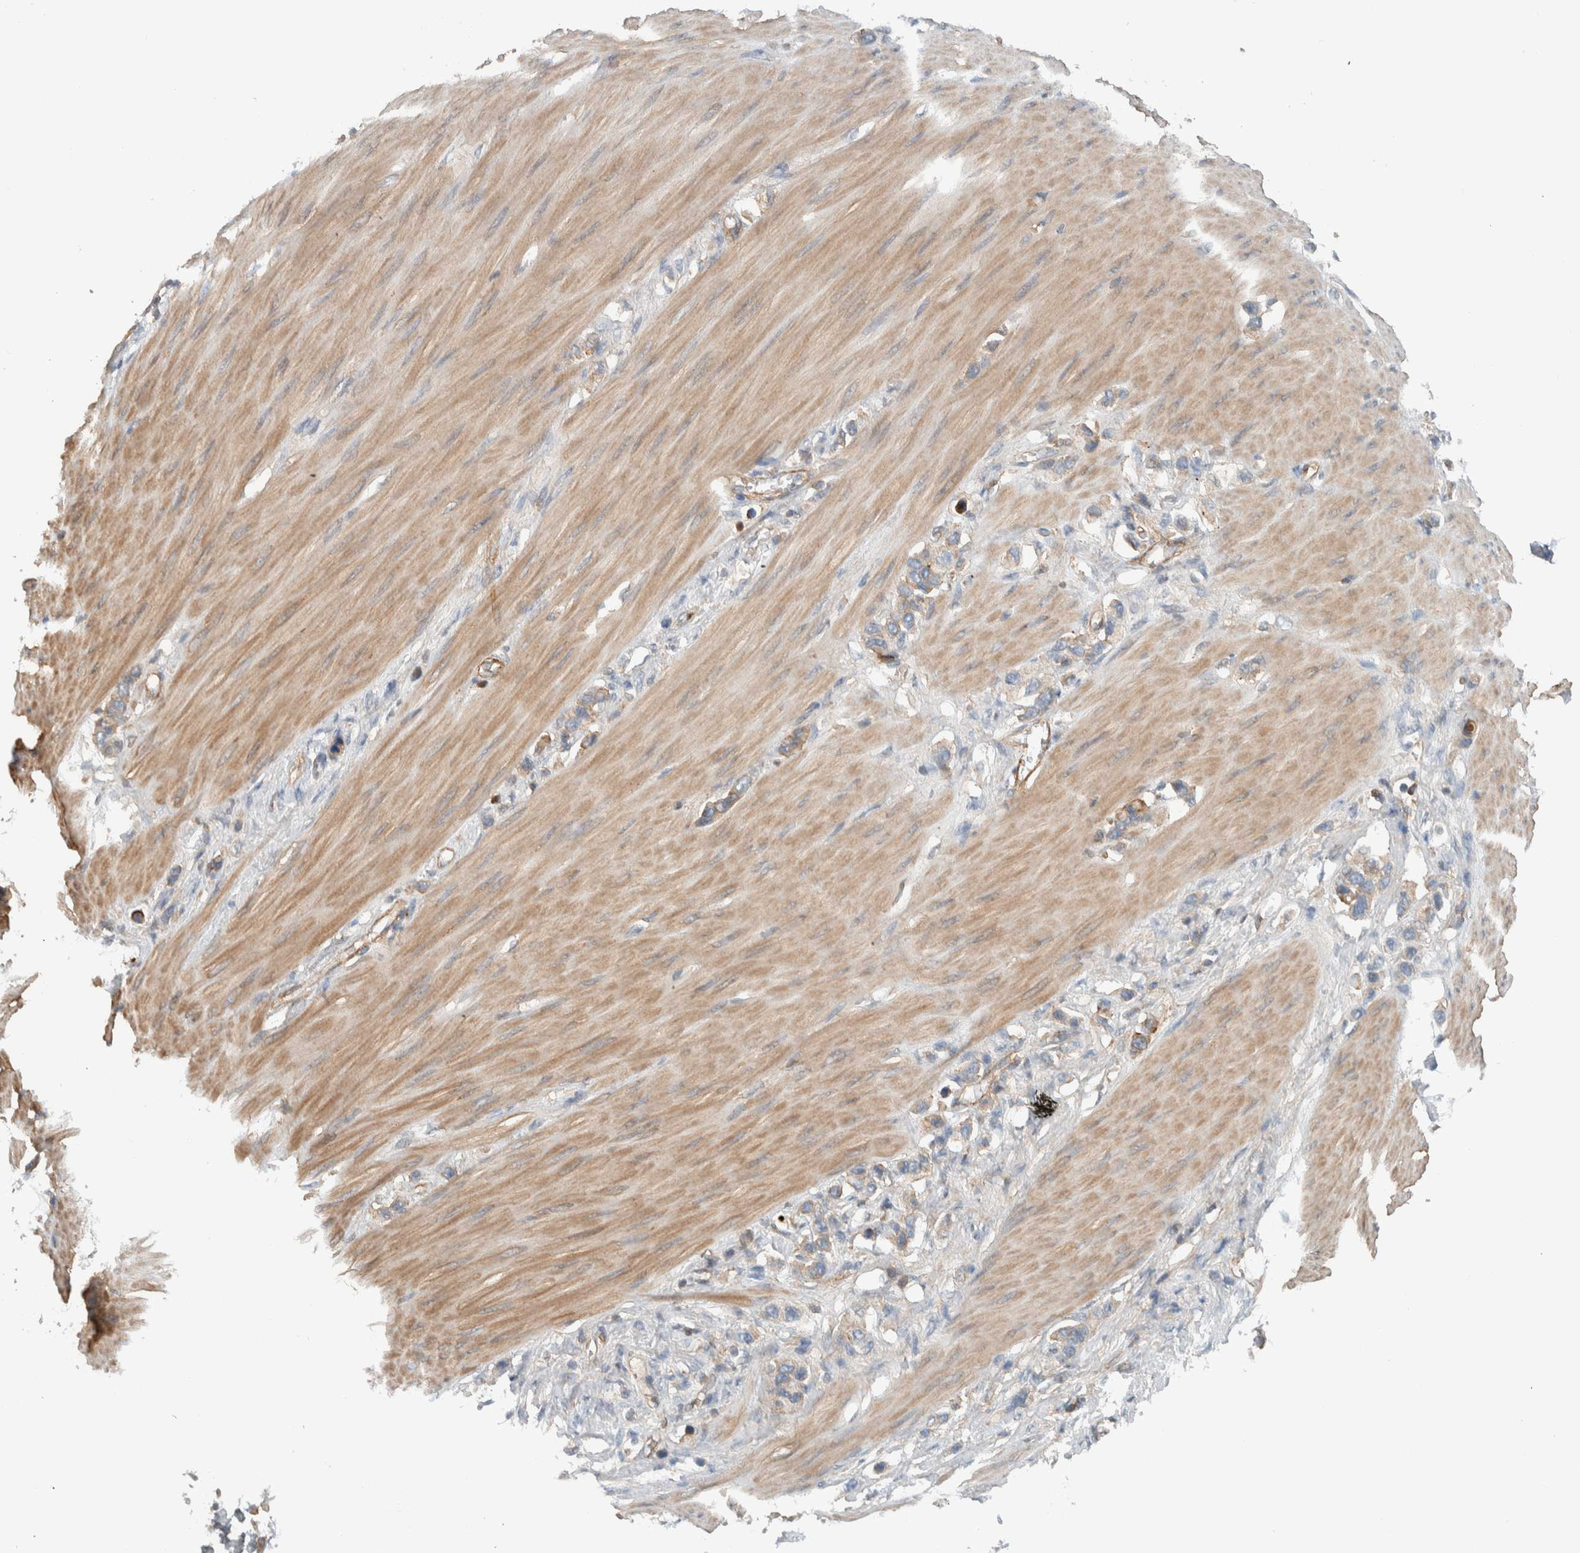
{"staining": {"intensity": "weak", "quantity": "25%-75%", "location": "cytoplasmic/membranous"}, "tissue": "stomach cancer", "cell_type": "Tumor cells", "image_type": "cancer", "snomed": [{"axis": "morphology", "description": "Adenocarcinoma, NOS"}, {"axis": "topography", "description": "Stomach"}], "caption": "Human adenocarcinoma (stomach) stained for a protein (brown) exhibits weak cytoplasmic/membranous positive expression in about 25%-75% of tumor cells.", "gene": "MPRIP", "patient": {"sex": "female", "age": 65}}